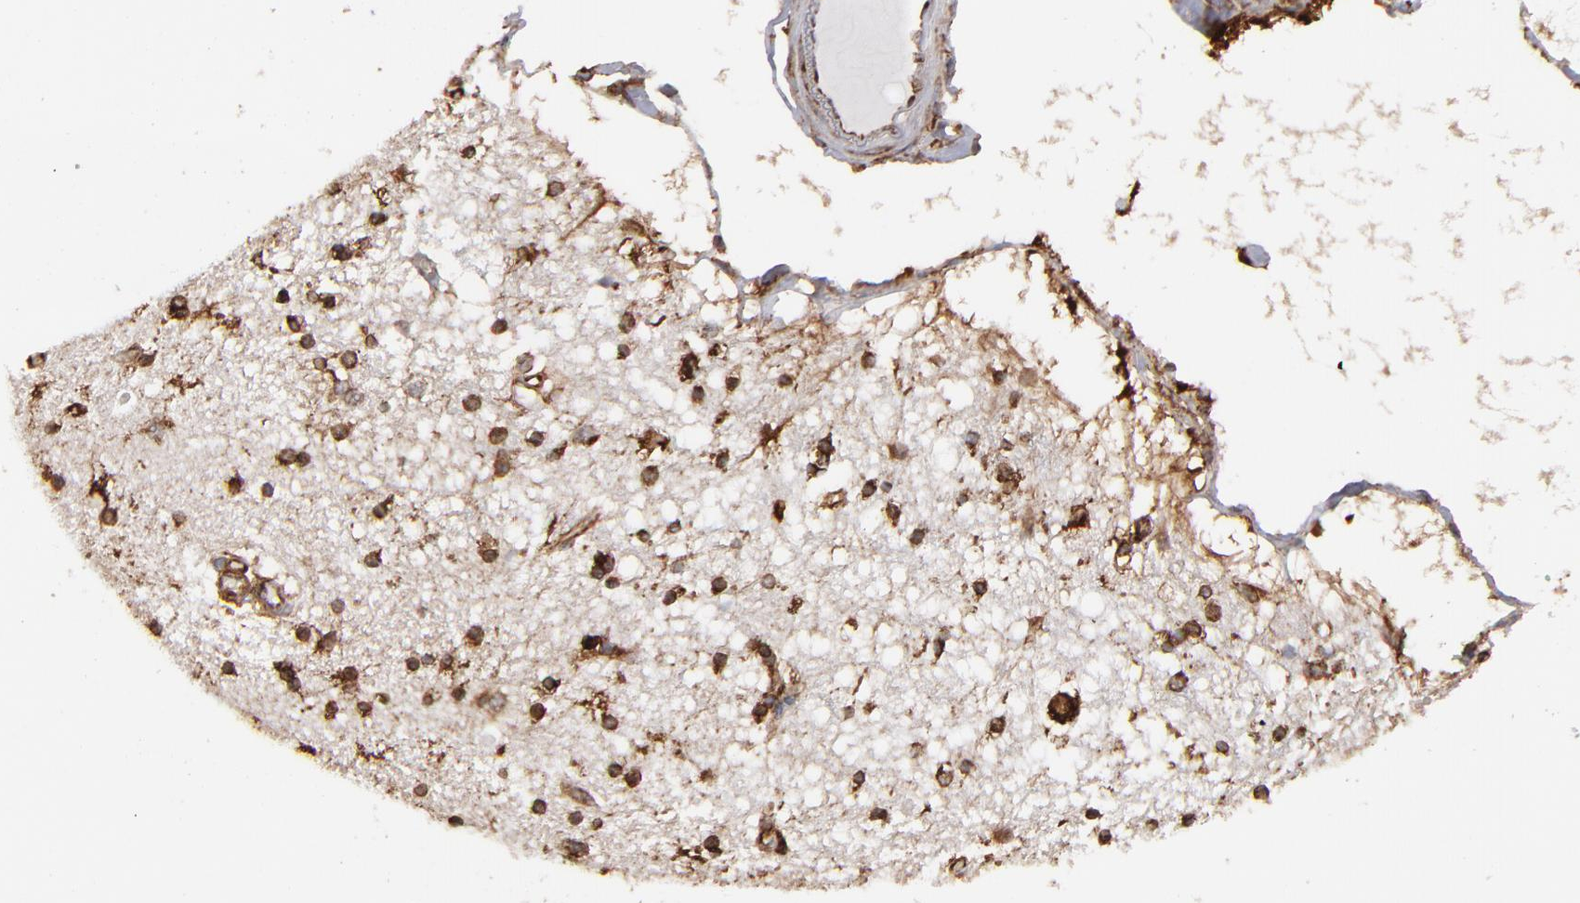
{"staining": {"intensity": "strong", "quantity": ">75%", "location": "cytoplasmic/membranous"}, "tissue": "hippocampus", "cell_type": "Glial cells", "image_type": "normal", "snomed": [{"axis": "morphology", "description": "Normal tissue, NOS"}, {"axis": "topography", "description": "Hippocampus"}], "caption": "About >75% of glial cells in benign human hippocampus demonstrate strong cytoplasmic/membranous protein positivity as visualized by brown immunohistochemical staining.", "gene": "KTN1", "patient": {"sex": "female", "age": 54}}